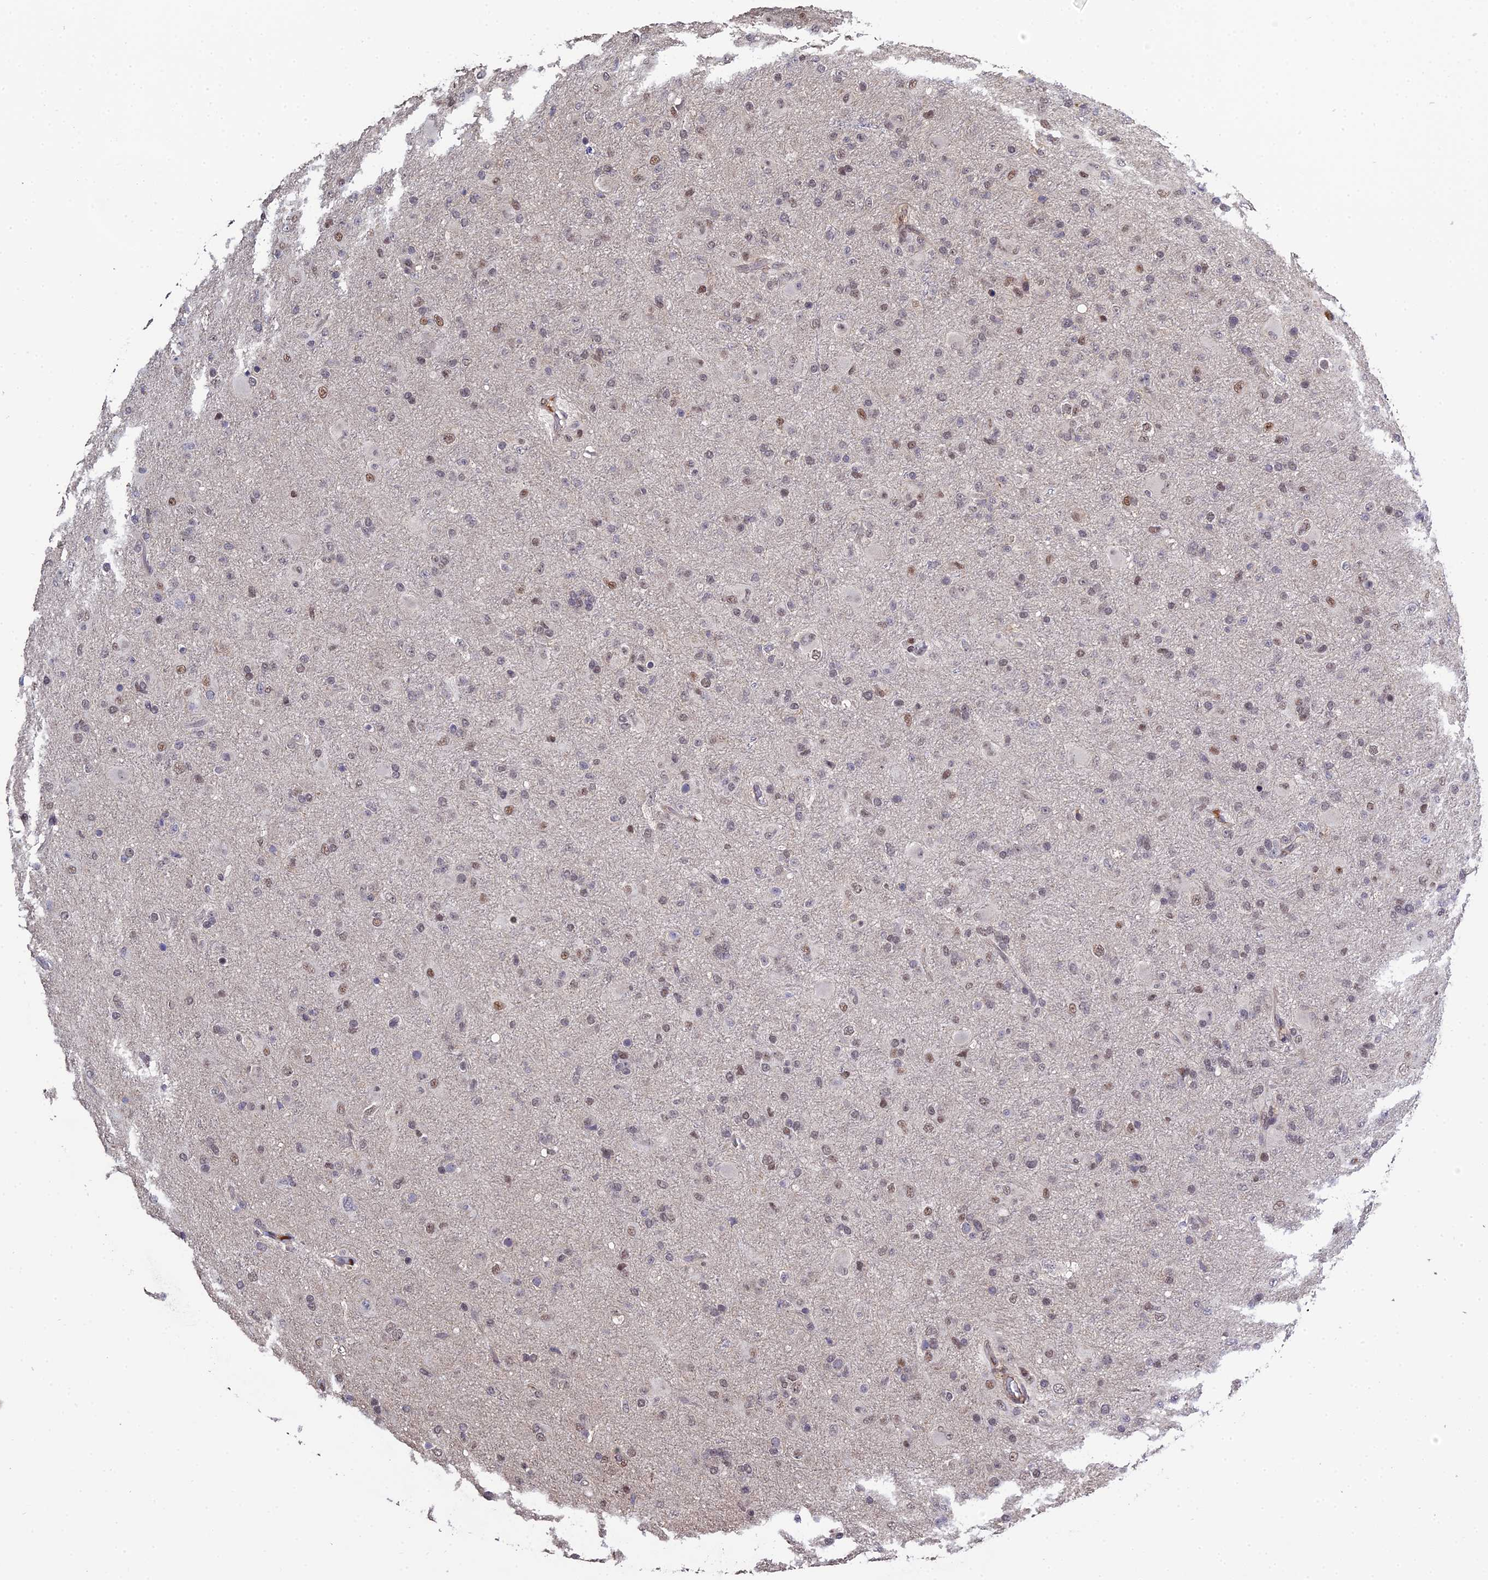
{"staining": {"intensity": "weak", "quantity": "25%-75%", "location": "nuclear"}, "tissue": "glioma", "cell_type": "Tumor cells", "image_type": "cancer", "snomed": [{"axis": "morphology", "description": "Glioma, malignant, Low grade"}, {"axis": "topography", "description": "Brain"}], "caption": "About 25%-75% of tumor cells in human low-grade glioma (malignant) demonstrate weak nuclear protein staining as visualized by brown immunohistochemical staining.", "gene": "ERCC5", "patient": {"sex": "male", "age": 65}}